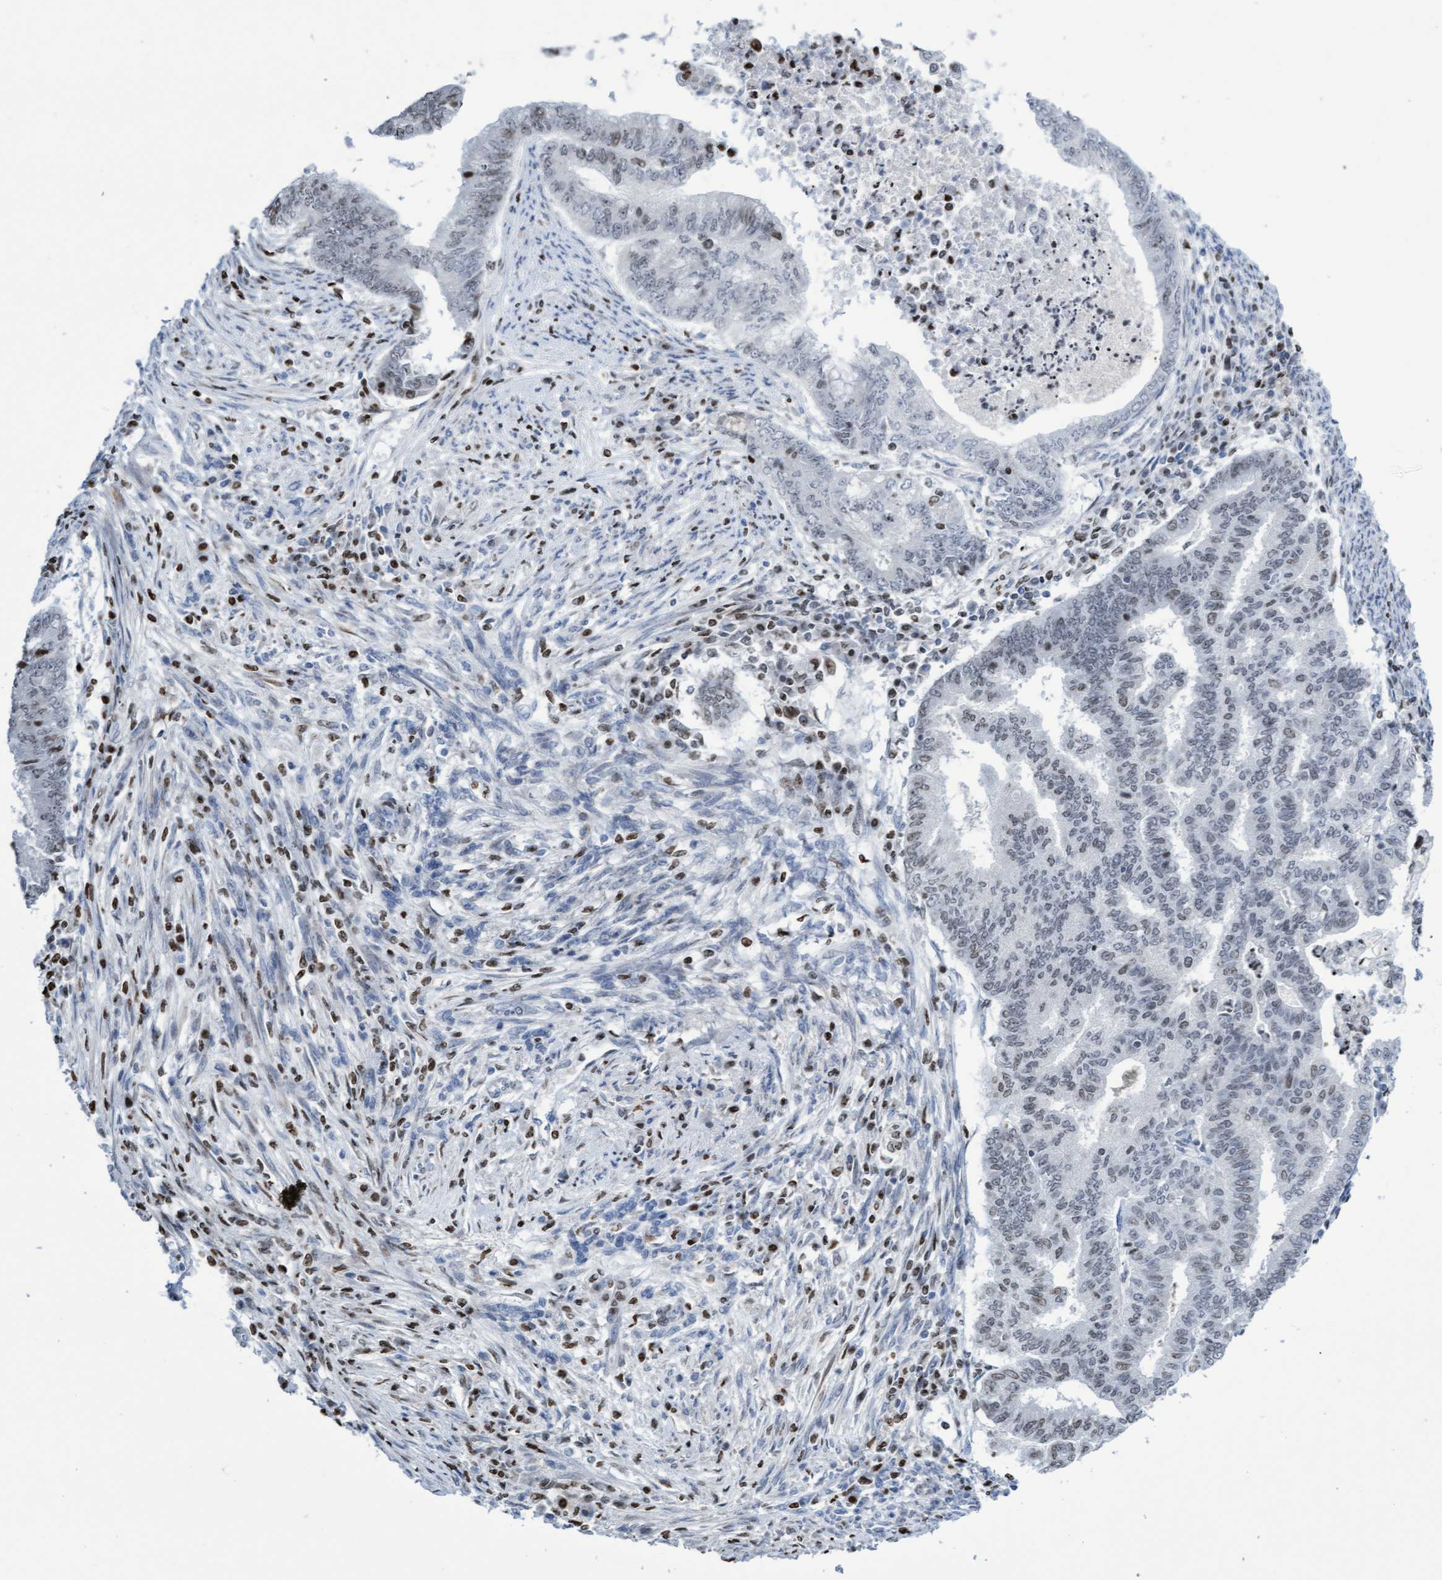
{"staining": {"intensity": "weak", "quantity": "25%-75%", "location": "nuclear"}, "tissue": "endometrial cancer", "cell_type": "Tumor cells", "image_type": "cancer", "snomed": [{"axis": "morphology", "description": "Polyp, NOS"}, {"axis": "morphology", "description": "Adenocarcinoma, NOS"}, {"axis": "morphology", "description": "Adenoma, NOS"}, {"axis": "topography", "description": "Endometrium"}], "caption": "Protein expression by immunohistochemistry (IHC) exhibits weak nuclear expression in about 25%-75% of tumor cells in endometrial cancer (adenoma).", "gene": "CBX2", "patient": {"sex": "female", "age": 79}}